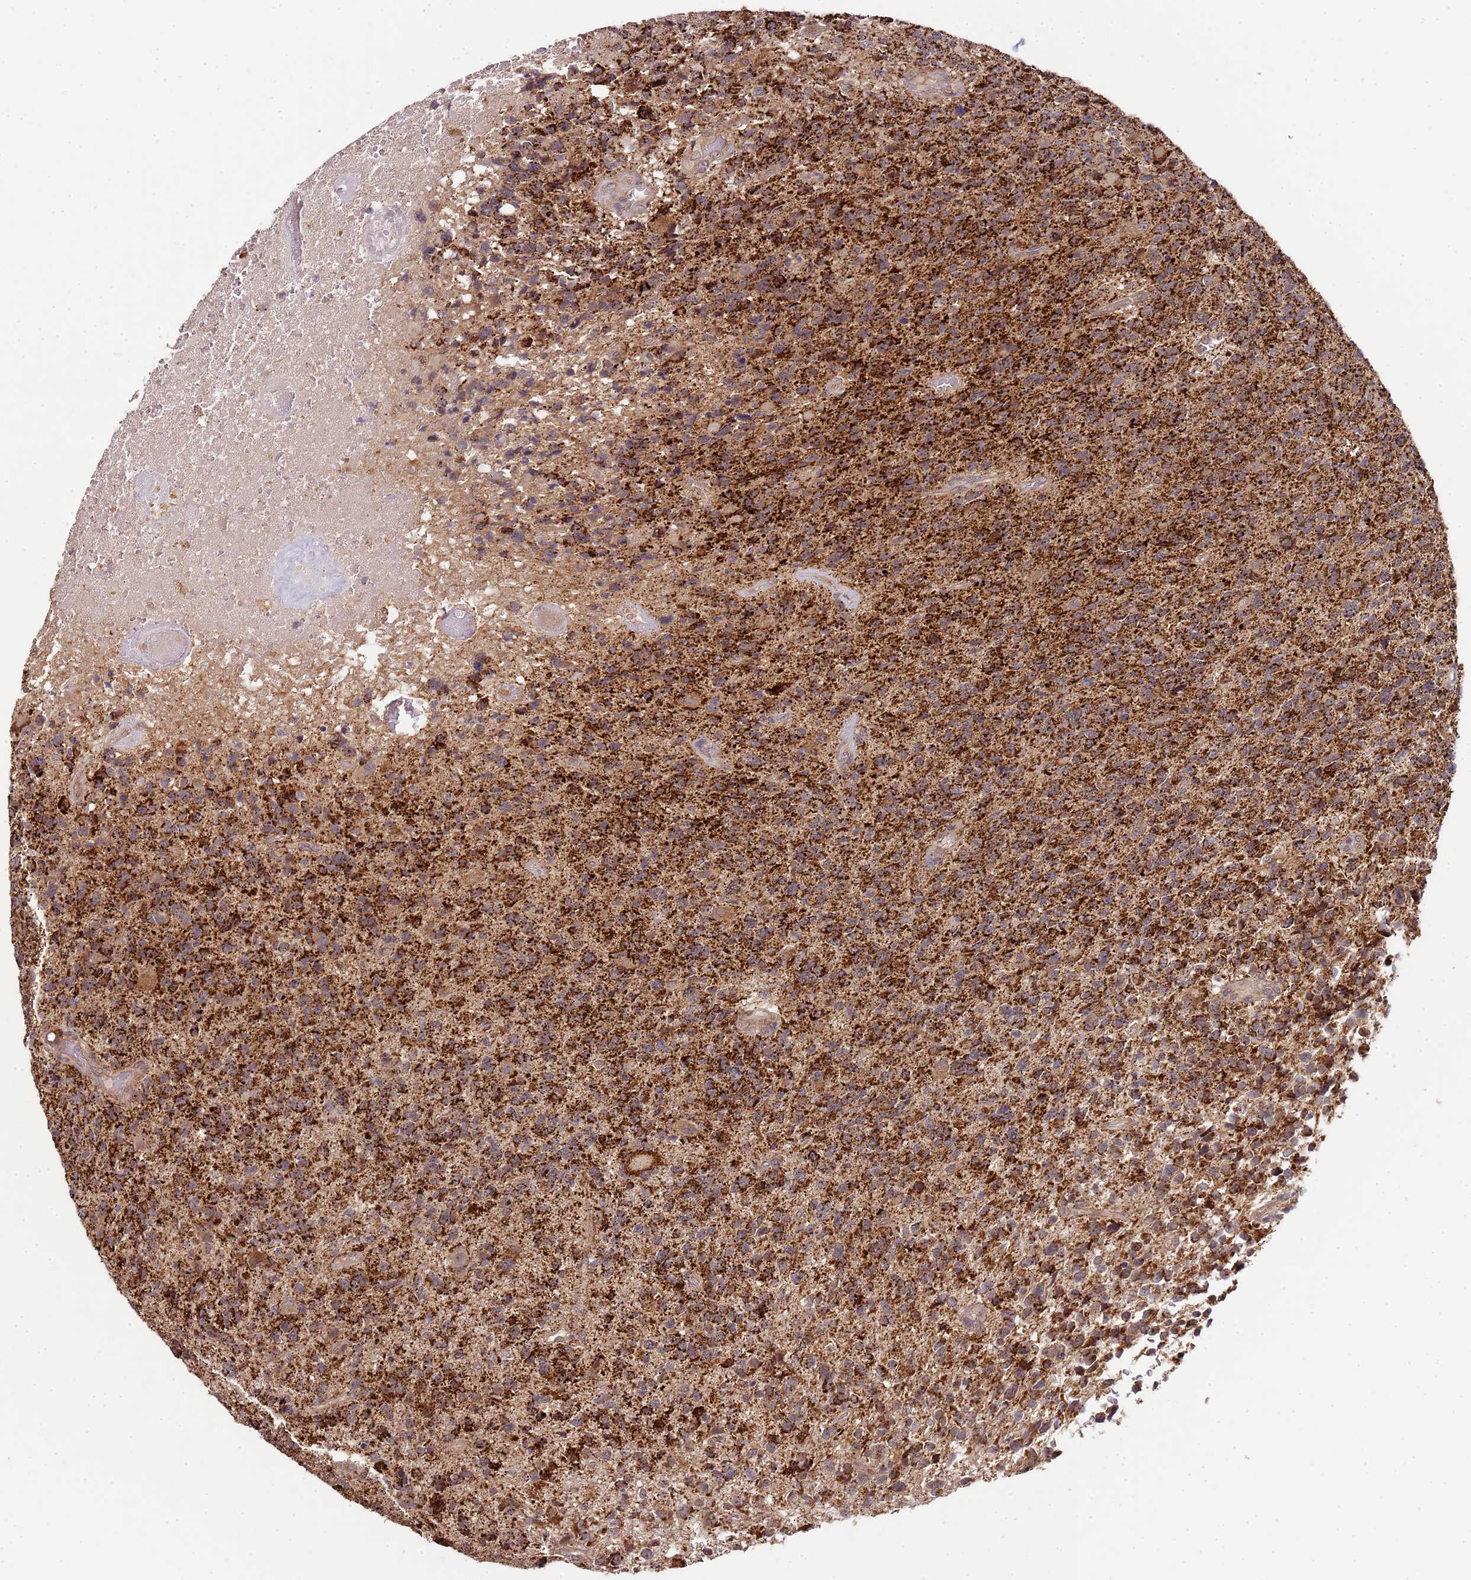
{"staining": {"intensity": "strong", "quantity": ">75%", "location": "cytoplasmic/membranous"}, "tissue": "glioma", "cell_type": "Tumor cells", "image_type": "cancer", "snomed": [{"axis": "morphology", "description": "Glioma, malignant, High grade"}, {"axis": "topography", "description": "Brain"}], "caption": "This is a photomicrograph of immunohistochemistry staining of glioma, which shows strong positivity in the cytoplasmic/membranous of tumor cells.", "gene": "LIN37", "patient": {"sex": "male", "age": 76}}